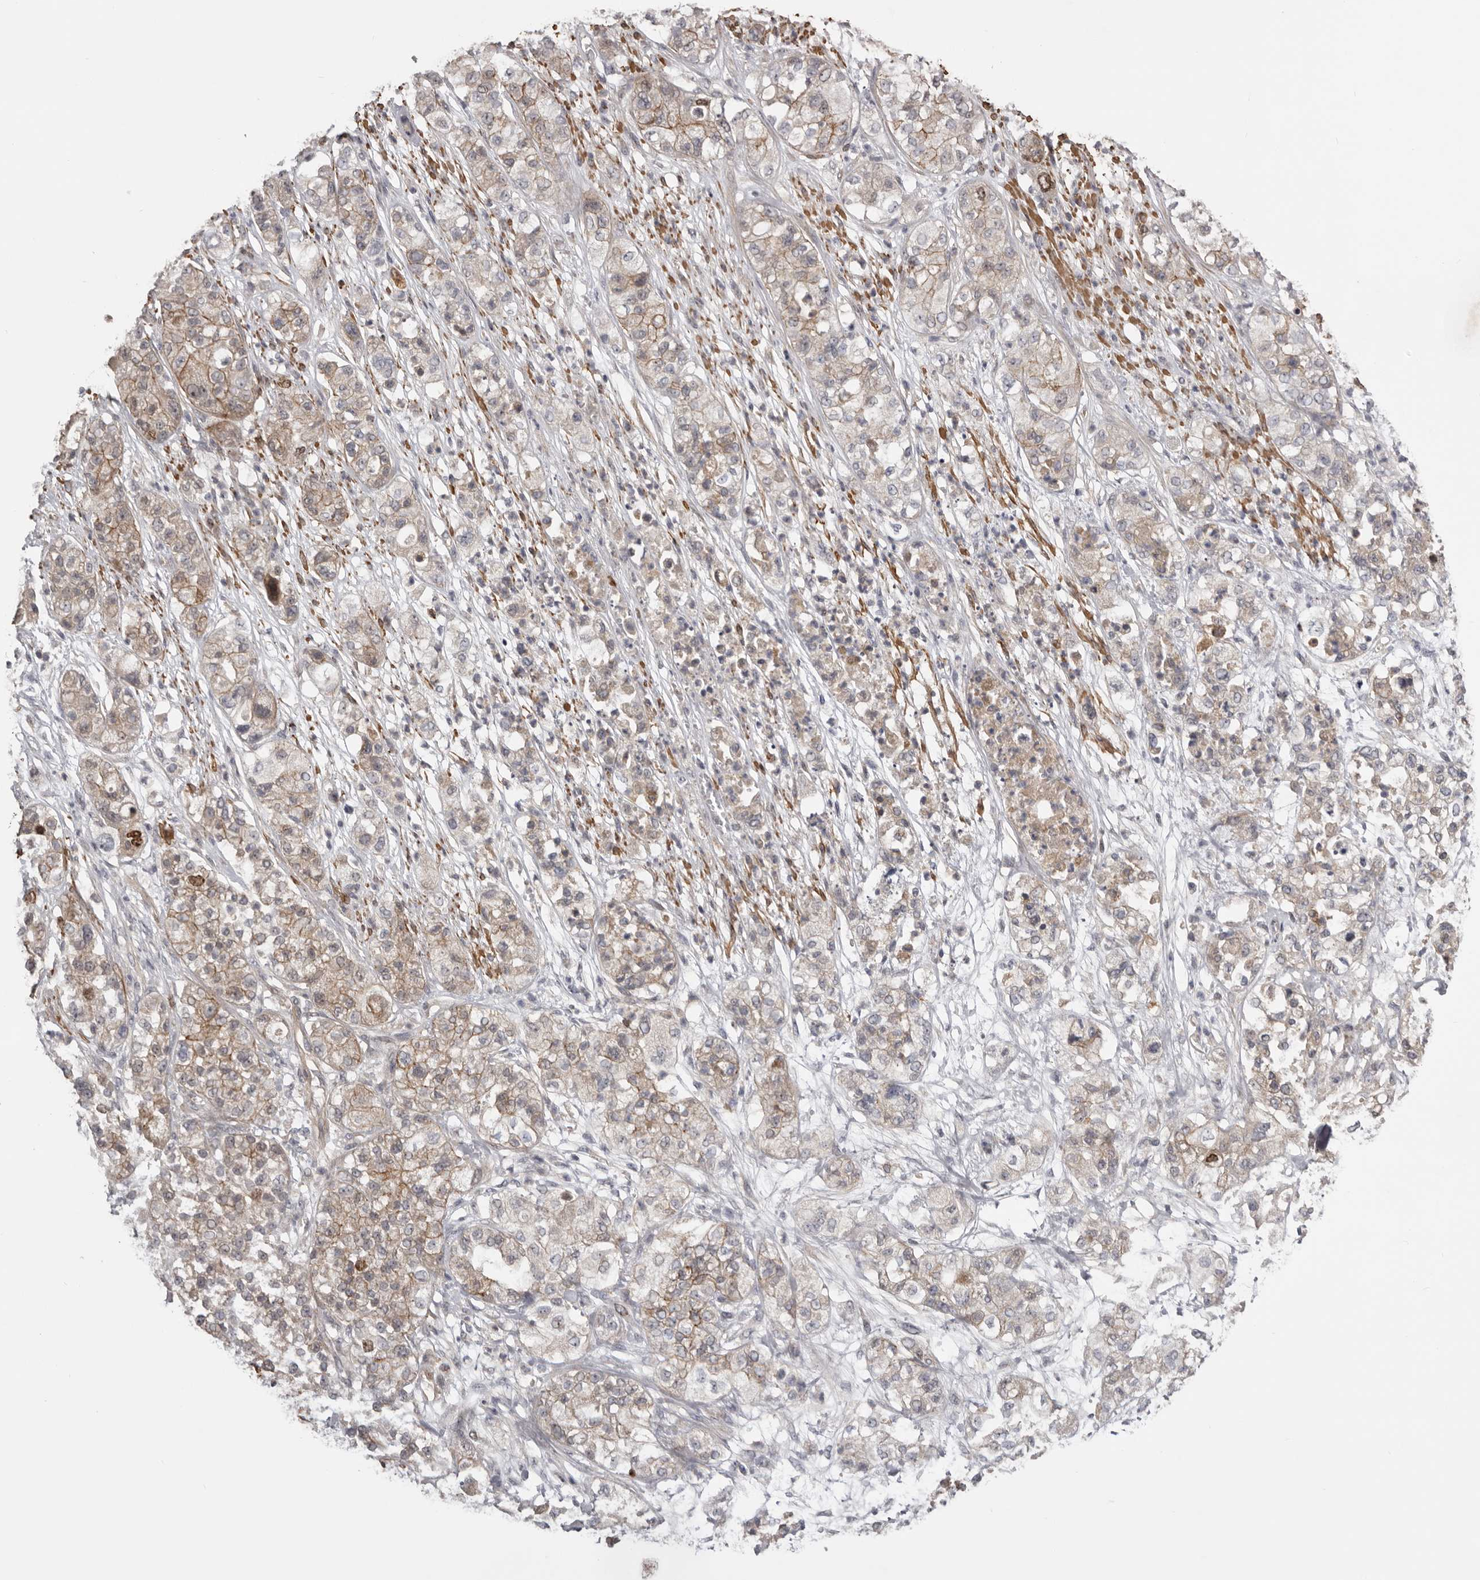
{"staining": {"intensity": "moderate", "quantity": ">75%", "location": "cytoplasmic/membranous,nuclear"}, "tissue": "pancreatic cancer", "cell_type": "Tumor cells", "image_type": "cancer", "snomed": [{"axis": "morphology", "description": "Adenocarcinoma, NOS"}, {"axis": "topography", "description": "Pancreas"}], "caption": "An IHC image of neoplastic tissue is shown. Protein staining in brown shows moderate cytoplasmic/membranous and nuclear positivity in adenocarcinoma (pancreatic) within tumor cells.", "gene": "CDCA8", "patient": {"sex": "female", "age": 78}}